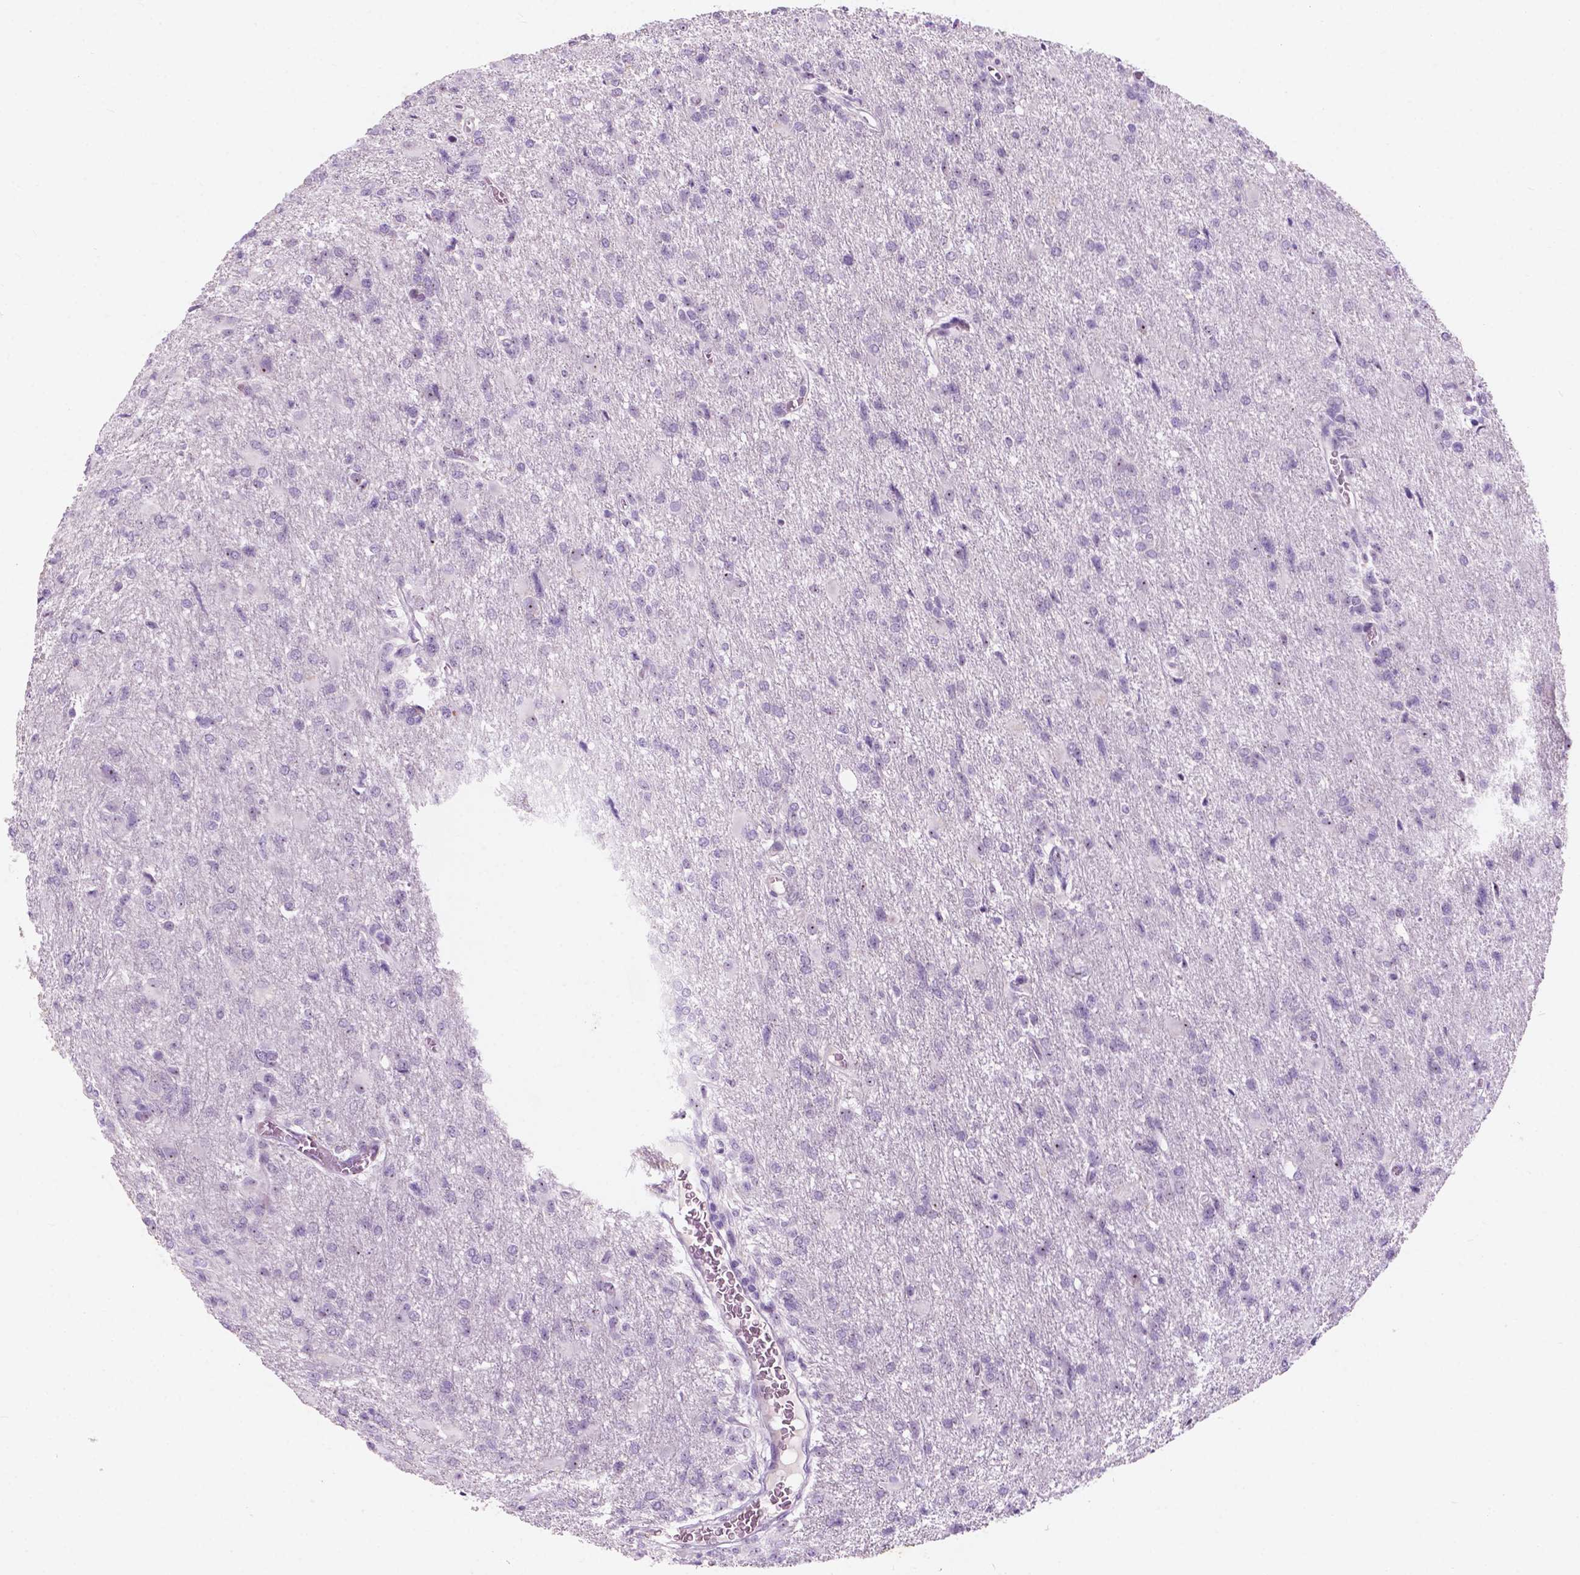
{"staining": {"intensity": "negative", "quantity": "none", "location": "none"}, "tissue": "glioma", "cell_type": "Tumor cells", "image_type": "cancer", "snomed": [{"axis": "morphology", "description": "Glioma, malignant, High grade"}, {"axis": "topography", "description": "Brain"}], "caption": "The micrograph demonstrates no staining of tumor cells in glioma.", "gene": "ZNF853", "patient": {"sex": "male", "age": 68}}